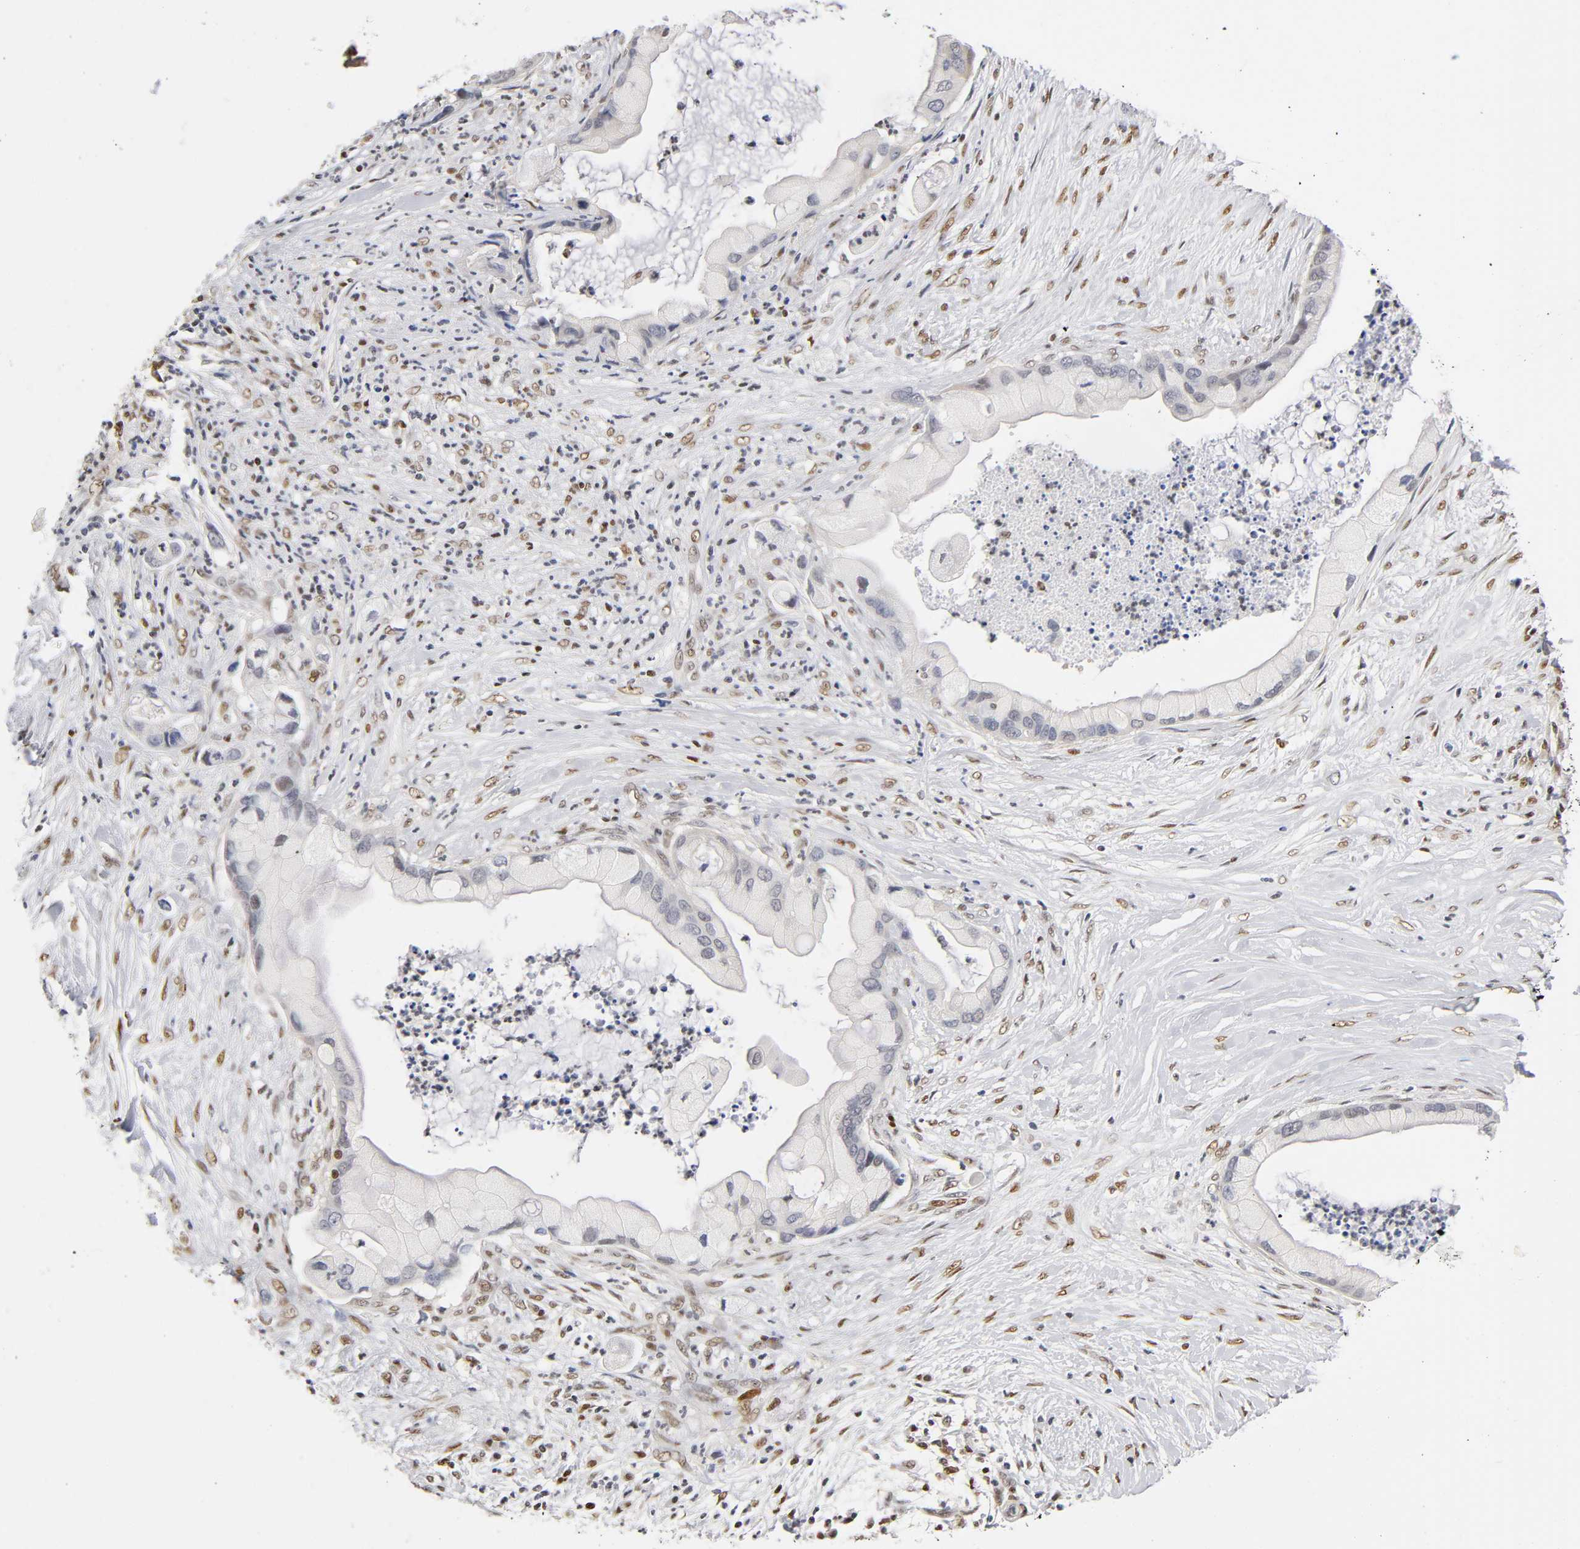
{"staining": {"intensity": "negative", "quantity": "none", "location": "none"}, "tissue": "pancreatic cancer", "cell_type": "Tumor cells", "image_type": "cancer", "snomed": [{"axis": "morphology", "description": "Adenocarcinoma, NOS"}, {"axis": "topography", "description": "Pancreas"}], "caption": "Human pancreatic adenocarcinoma stained for a protein using immunohistochemistry shows no expression in tumor cells.", "gene": "NR3C1", "patient": {"sex": "female", "age": 59}}